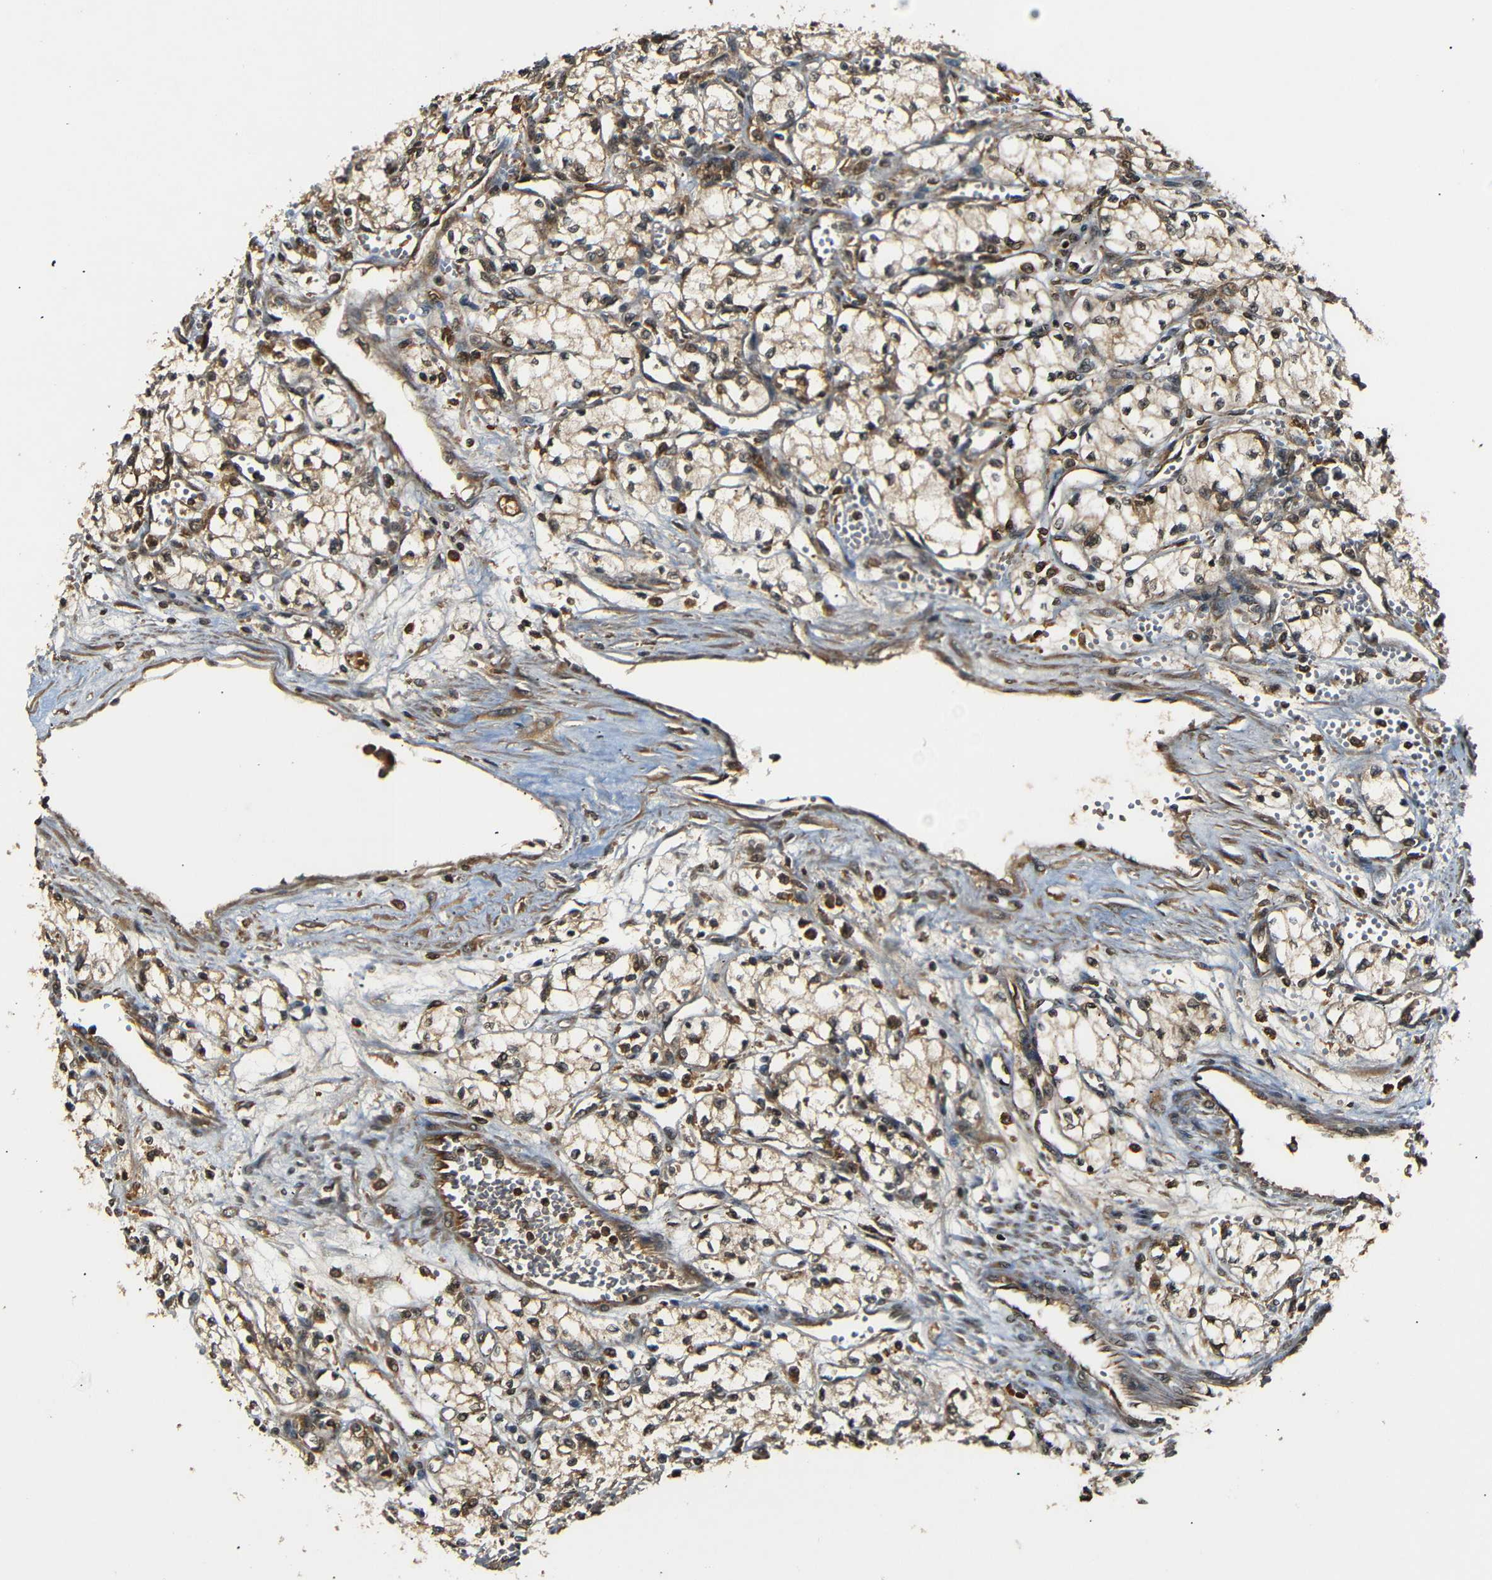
{"staining": {"intensity": "moderate", "quantity": ">75%", "location": "cytoplasmic/membranous"}, "tissue": "renal cancer", "cell_type": "Tumor cells", "image_type": "cancer", "snomed": [{"axis": "morphology", "description": "Normal tissue, NOS"}, {"axis": "morphology", "description": "Adenocarcinoma, NOS"}, {"axis": "topography", "description": "Kidney"}], "caption": "Immunohistochemical staining of human renal cancer reveals medium levels of moderate cytoplasmic/membranous expression in about >75% of tumor cells.", "gene": "TANK", "patient": {"sex": "male", "age": 59}}